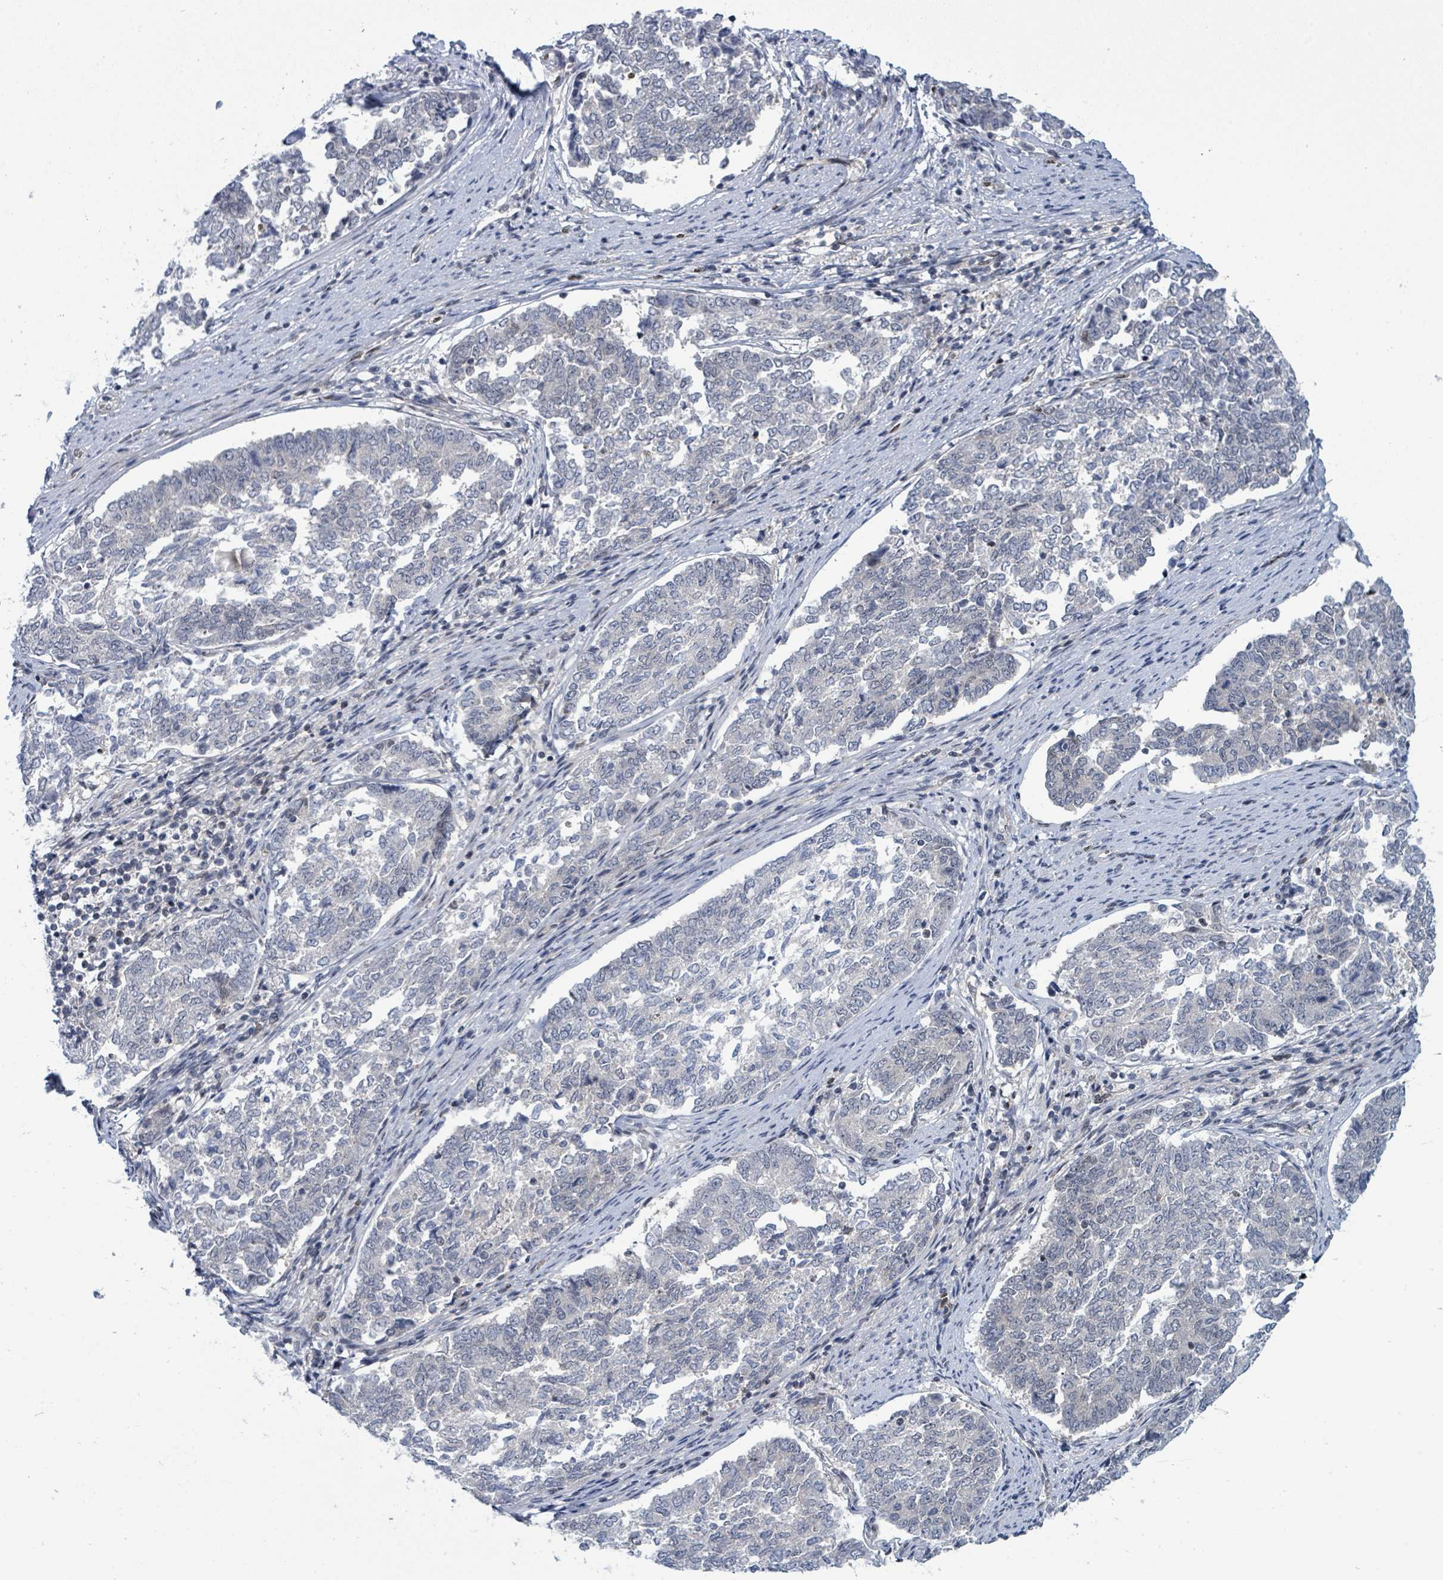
{"staining": {"intensity": "negative", "quantity": "none", "location": "none"}, "tissue": "endometrial cancer", "cell_type": "Tumor cells", "image_type": "cancer", "snomed": [{"axis": "morphology", "description": "Adenocarcinoma, NOS"}, {"axis": "topography", "description": "Endometrium"}], "caption": "Micrograph shows no significant protein staining in tumor cells of endometrial cancer.", "gene": "SUMO4", "patient": {"sex": "female", "age": 80}}